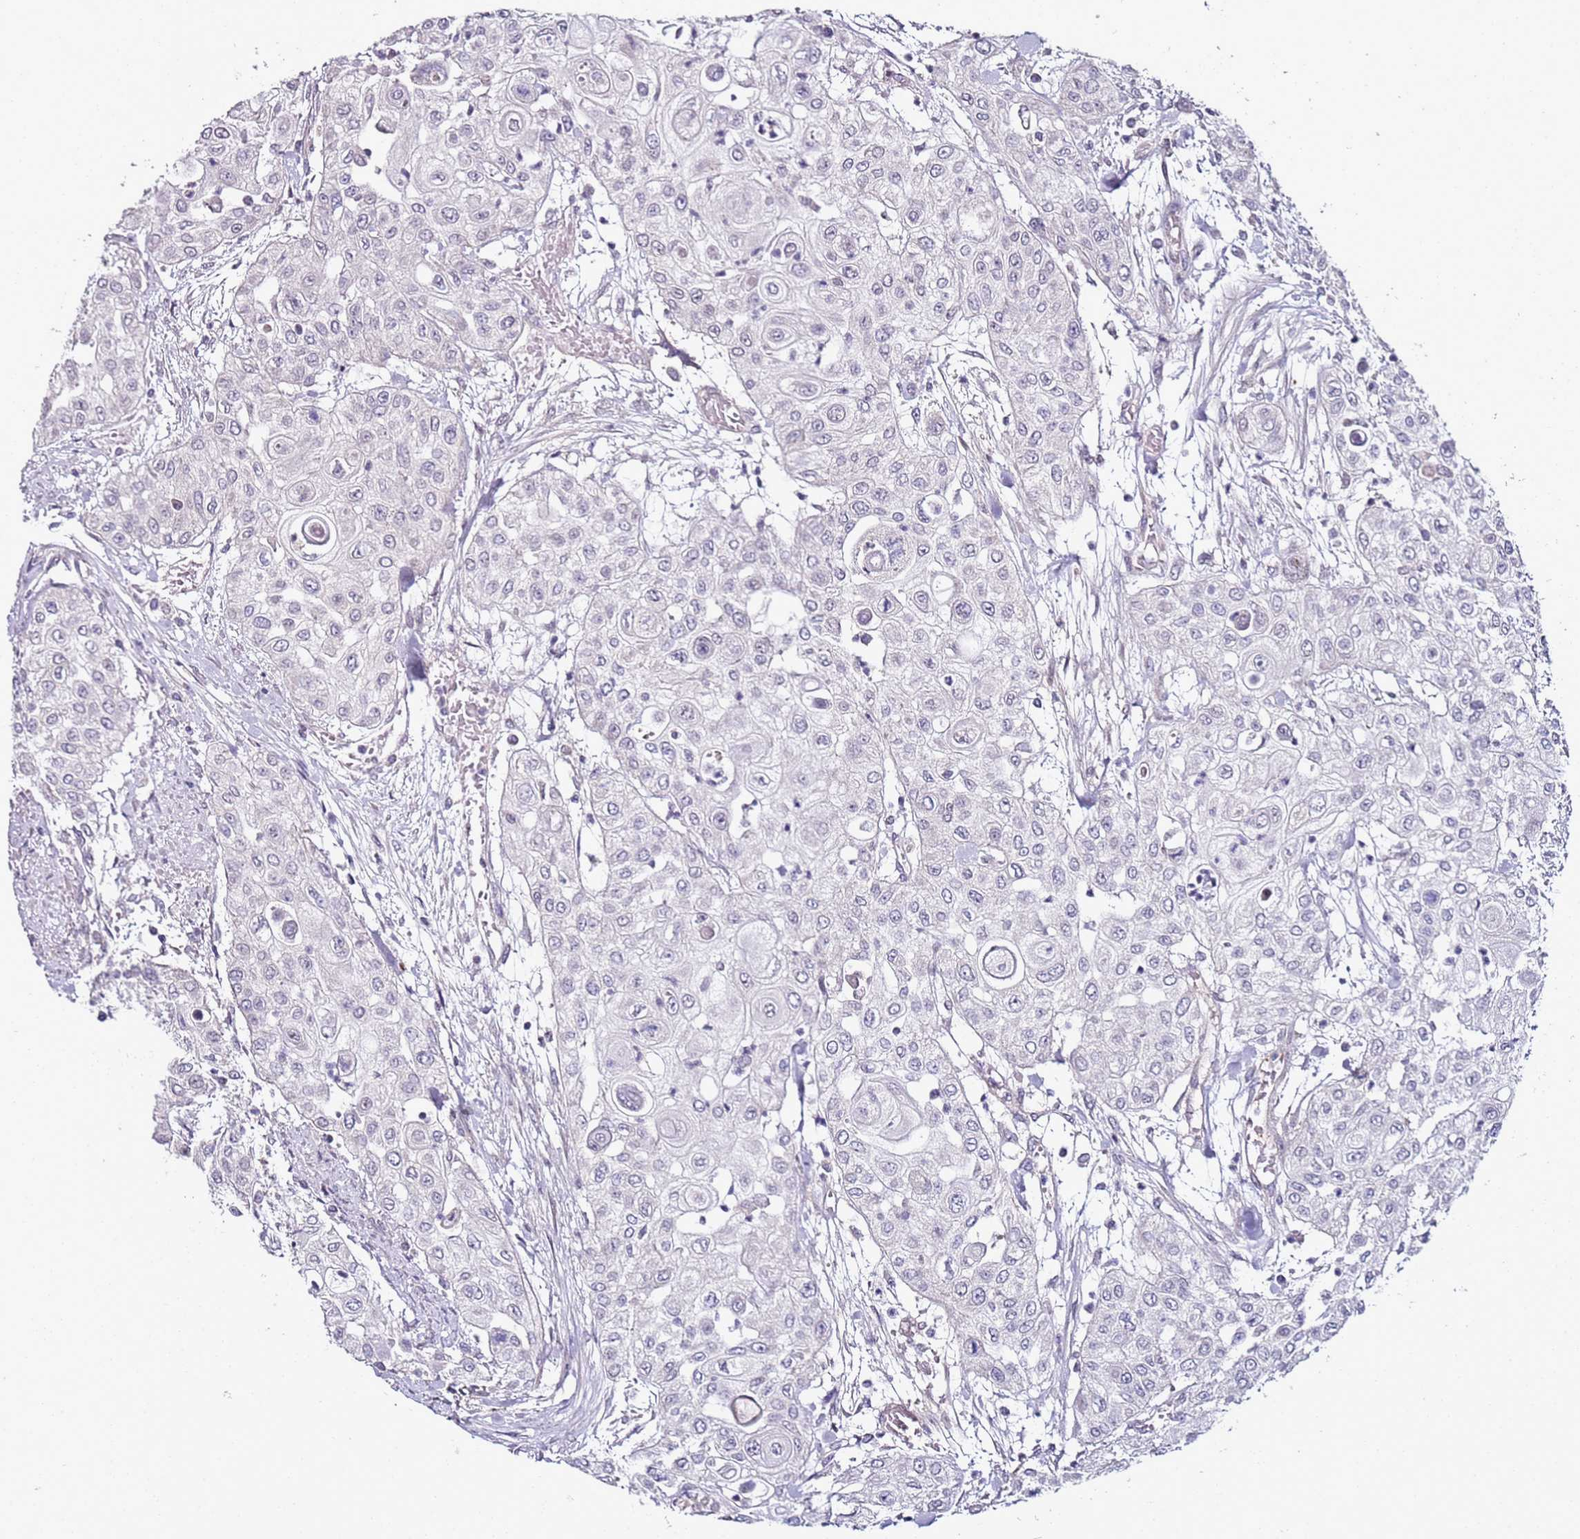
{"staining": {"intensity": "negative", "quantity": "none", "location": "none"}, "tissue": "urothelial cancer", "cell_type": "Tumor cells", "image_type": "cancer", "snomed": [{"axis": "morphology", "description": "Urothelial carcinoma, High grade"}, {"axis": "topography", "description": "Urinary bladder"}], "caption": "This is an IHC micrograph of urothelial cancer. There is no expression in tumor cells.", "gene": "DUSP28", "patient": {"sex": "female", "age": 79}}